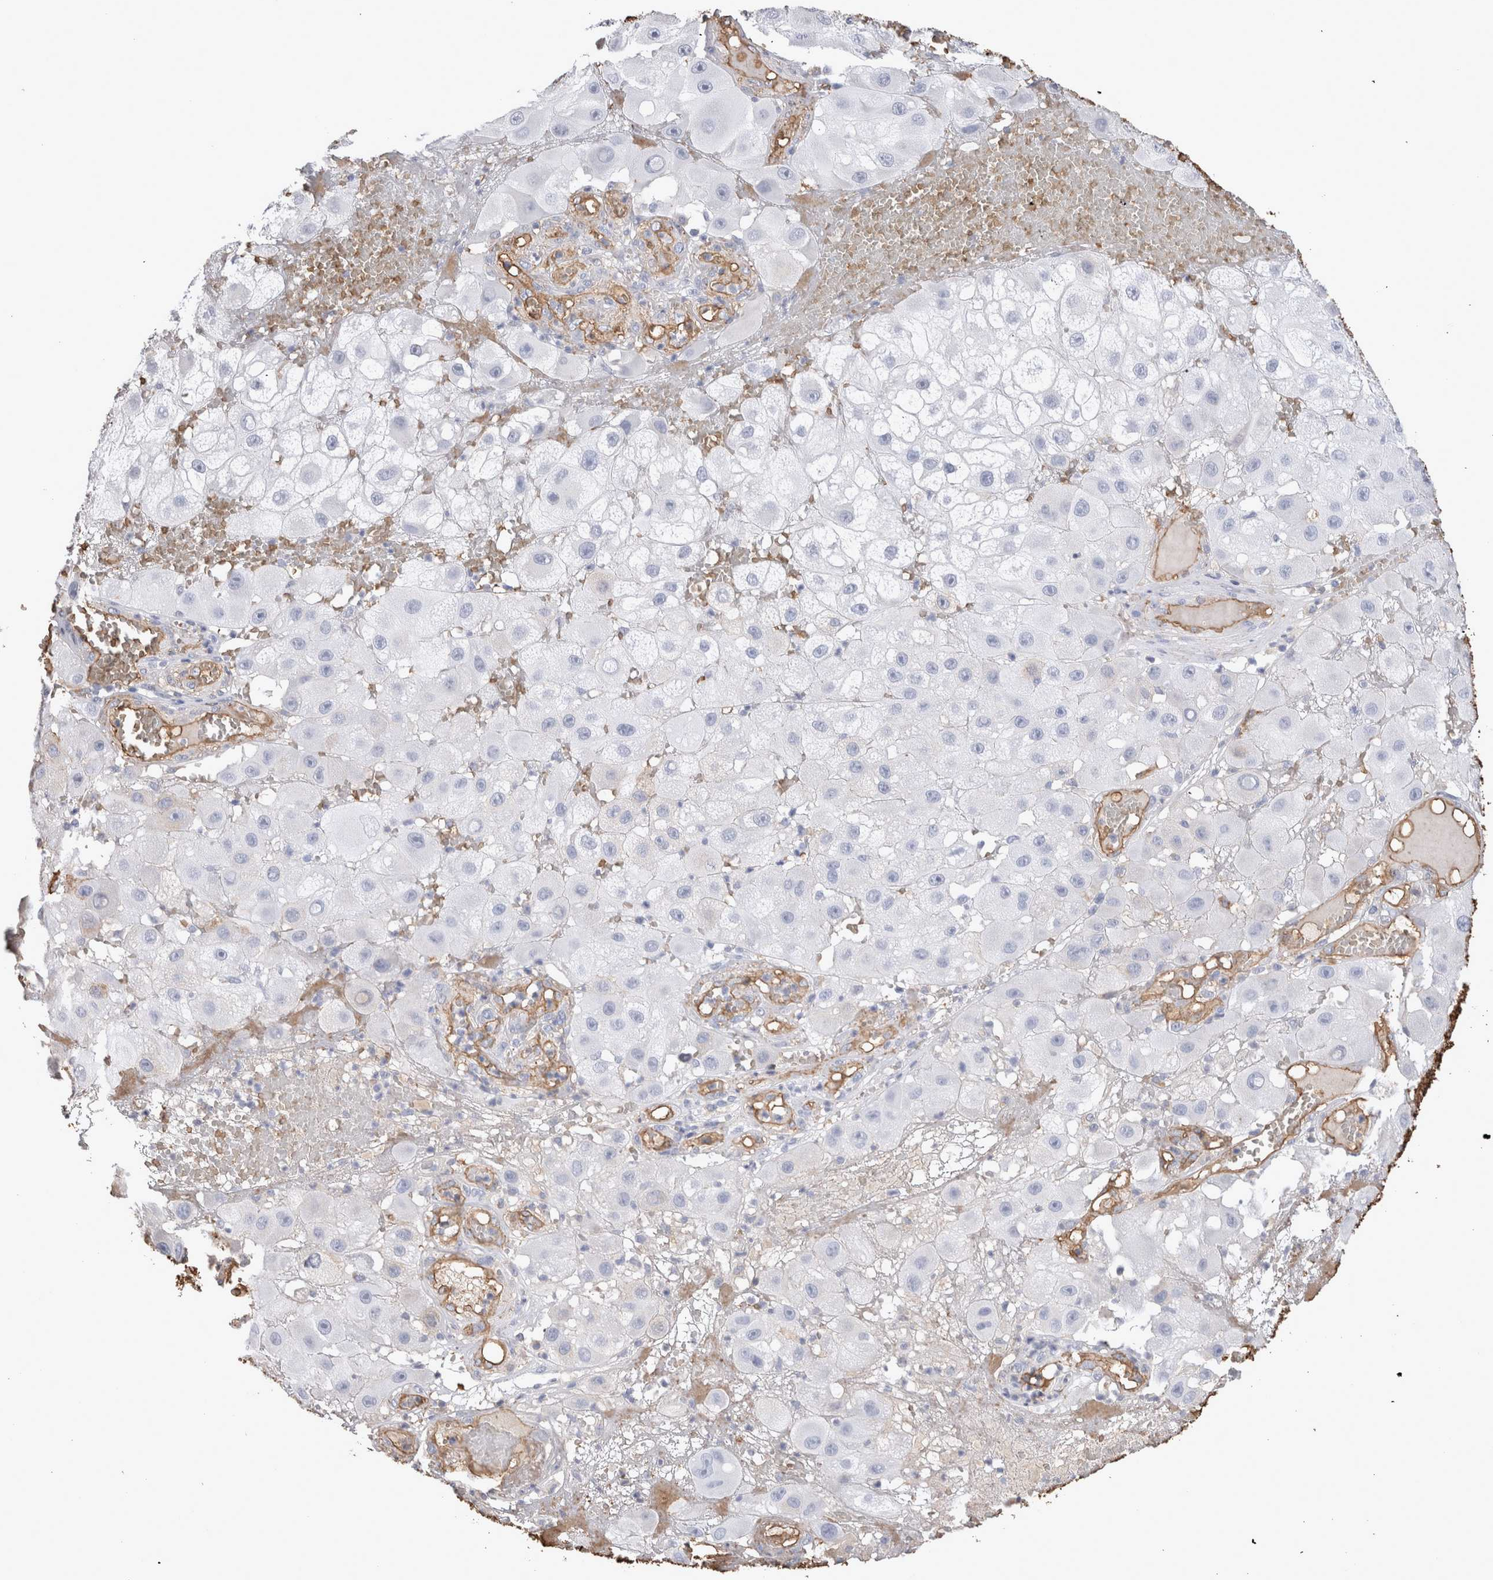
{"staining": {"intensity": "negative", "quantity": "none", "location": "none"}, "tissue": "melanoma", "cell_type": "Tumor cells", "image_type": "cancer", "snomed": [{"axis": "morphology", "description": "Malignant melanoma, NOS"}, {"axis": "topography", "description": "Skin"}], "caption": "DAB (3,3'-diaminobenzidine) immunohistochemical staining of human melanoma displays no significant staining in tumor cells. (DAB (3,3'-diaminobenzidine) IHC visualized using brightfield microscopy, high magnification).", "gene": "IL17RC", "patient": {"sex": "female", "age": 81}}